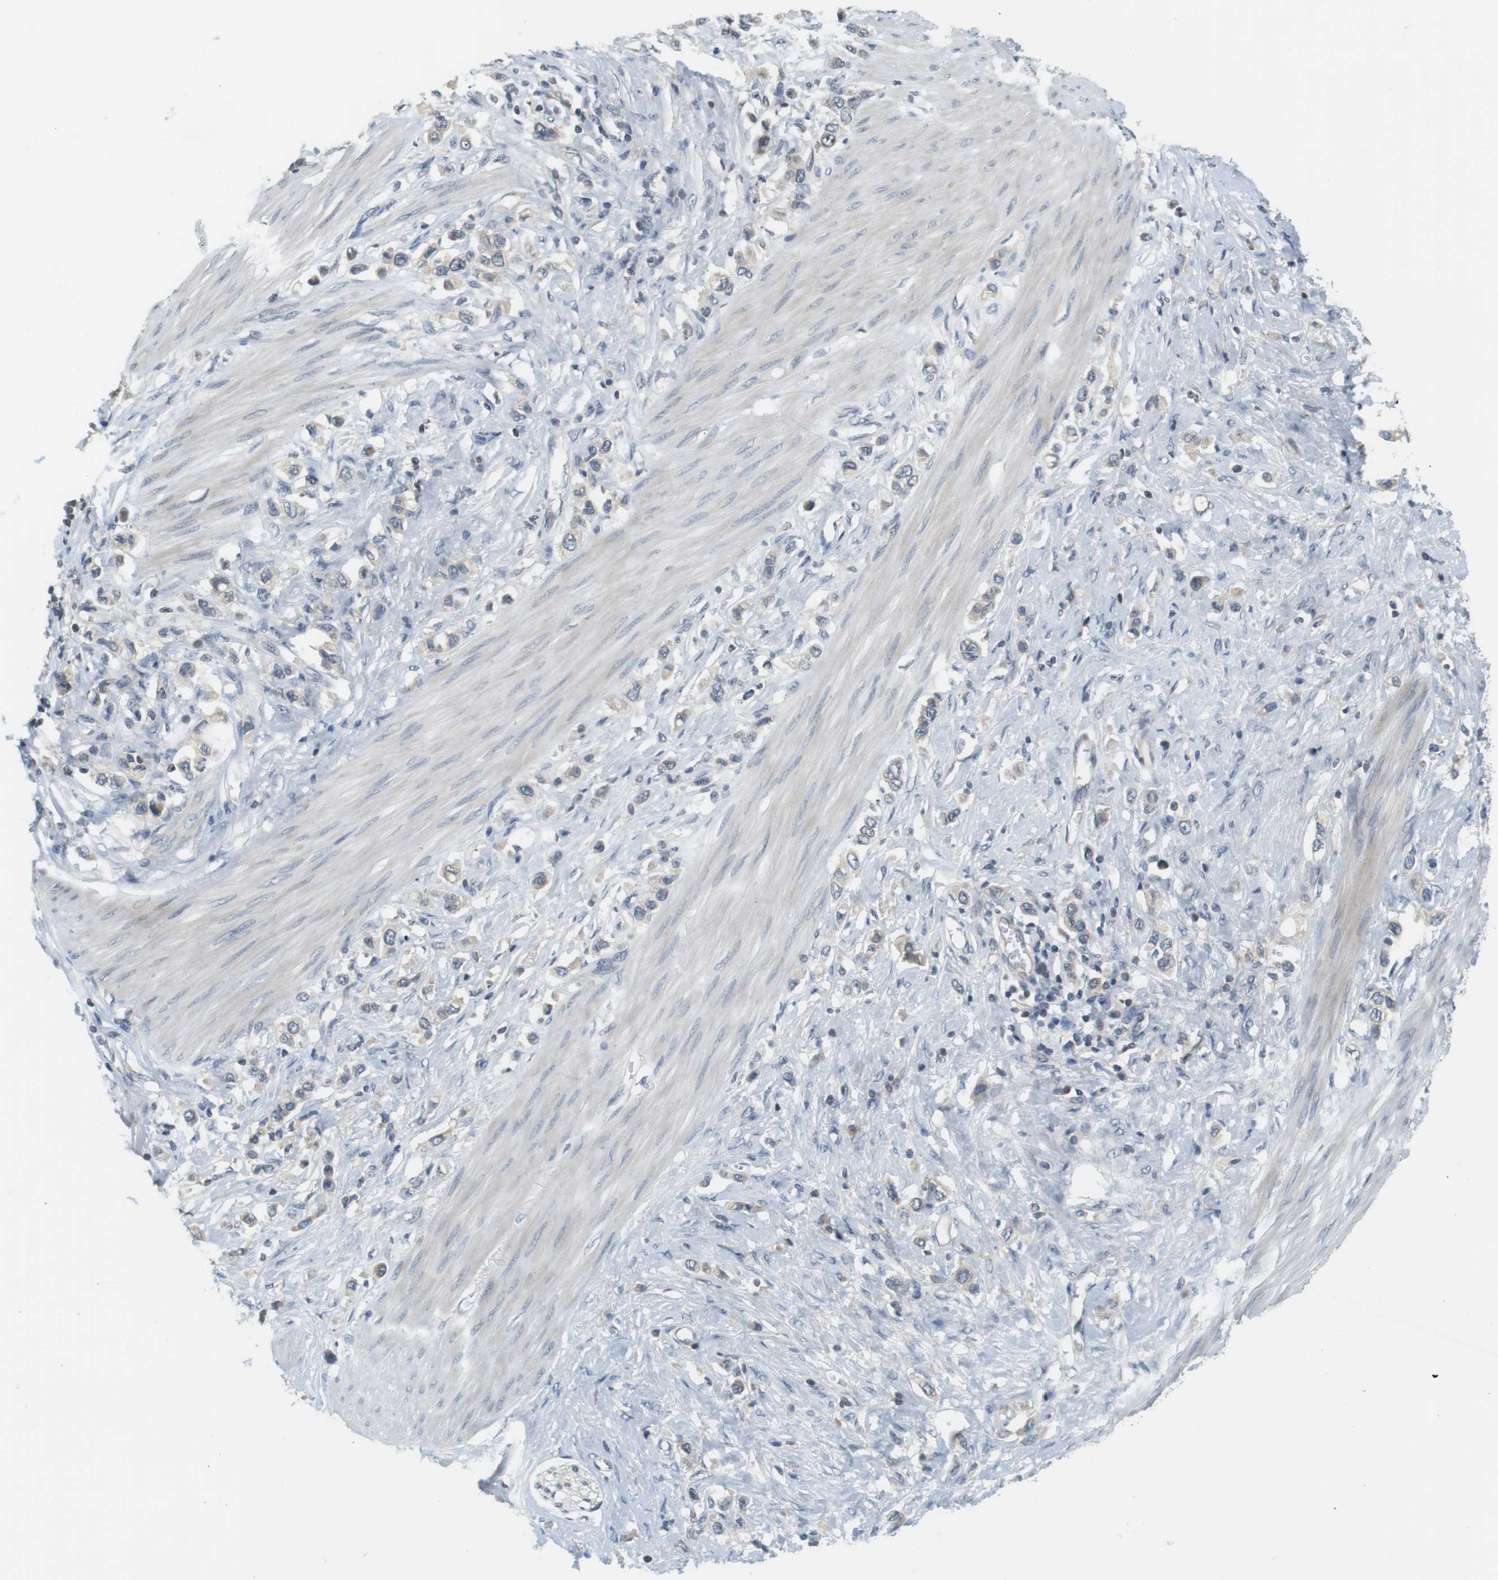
{"staining": {"intensity": "negative", "quantity": "none", "location": "none"}, "tissue": "stomach cancer", "cell_type": "Tumor cells", "image_type": "cancer", "snomed": [{"axis": "morphology", "description": "Adenocarcinoma, NOS"}, {"axis": "topography", "description": "Stomach"}], "caption": "Immunohistochemical staining of human stomach cancer demonstrates no significant expression in tumor cells.", "gene": "WNT7A", "patient": {"sex": "female", "age": 65}}